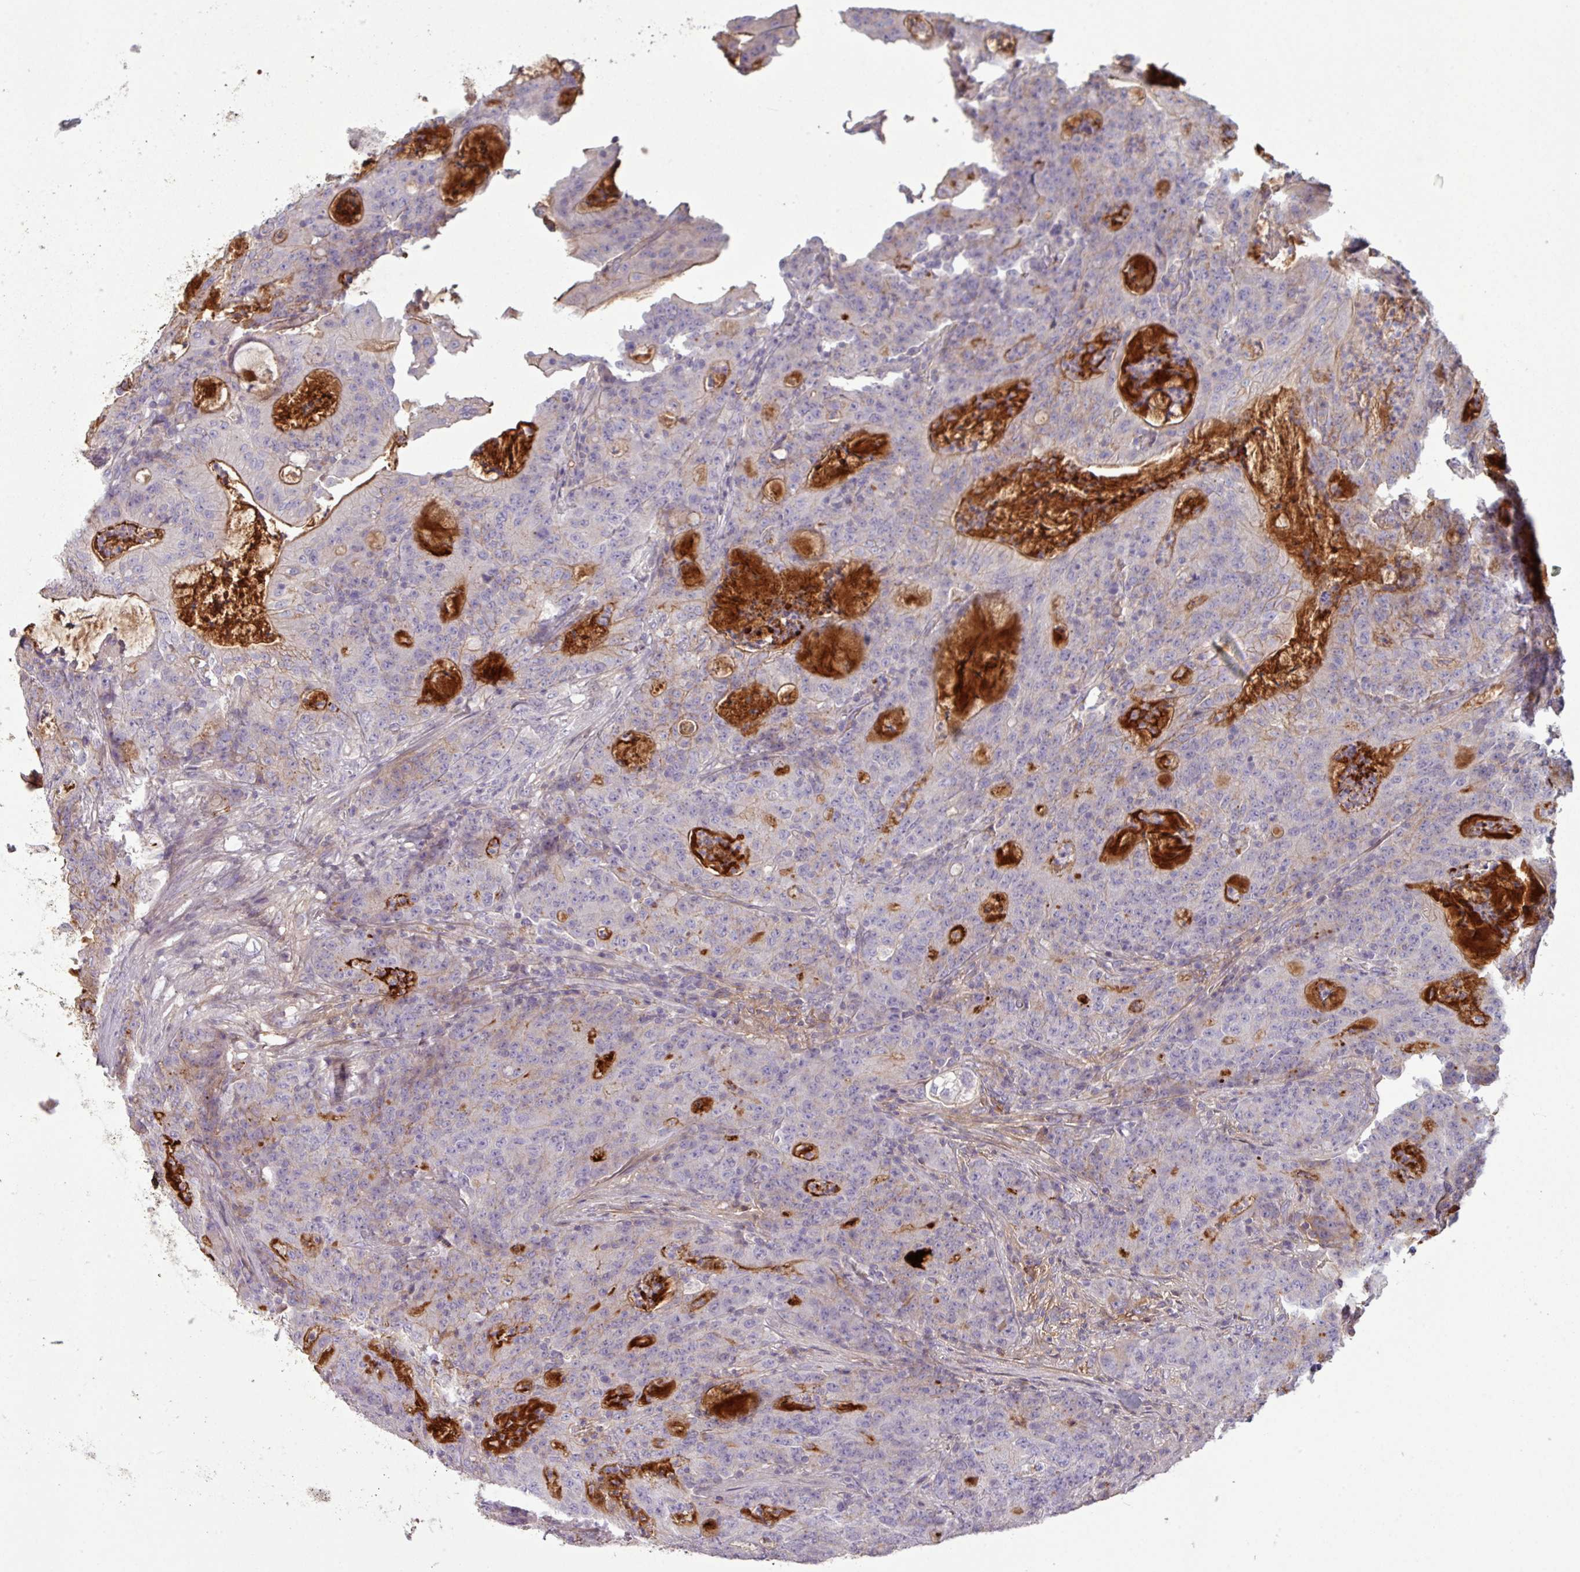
{"staining": {"intensity": "negative", "quantity": "none", "location": "none"}, "tissue": "colorectal cancer", "cell_type": "Tumor cells", "image_type": "cancer", "snomed": [{"axis": "morphology", "description": "Adenocarcinoma, NOS"}, {"axis": "topography", "description": "Colon"}], "caption": "Immunohistochemistry image of neoplastic tissue: adenocarcinoma (colorectal) stained with DAB shows no significant protein expression in tumor cells. (DAB (3,3'-diaminobenzidine) immunohistochemistry (IHC) with hematoxylin counter stain).", "gene": "C4B", "patient": {"sex": "male", "age": 83}}